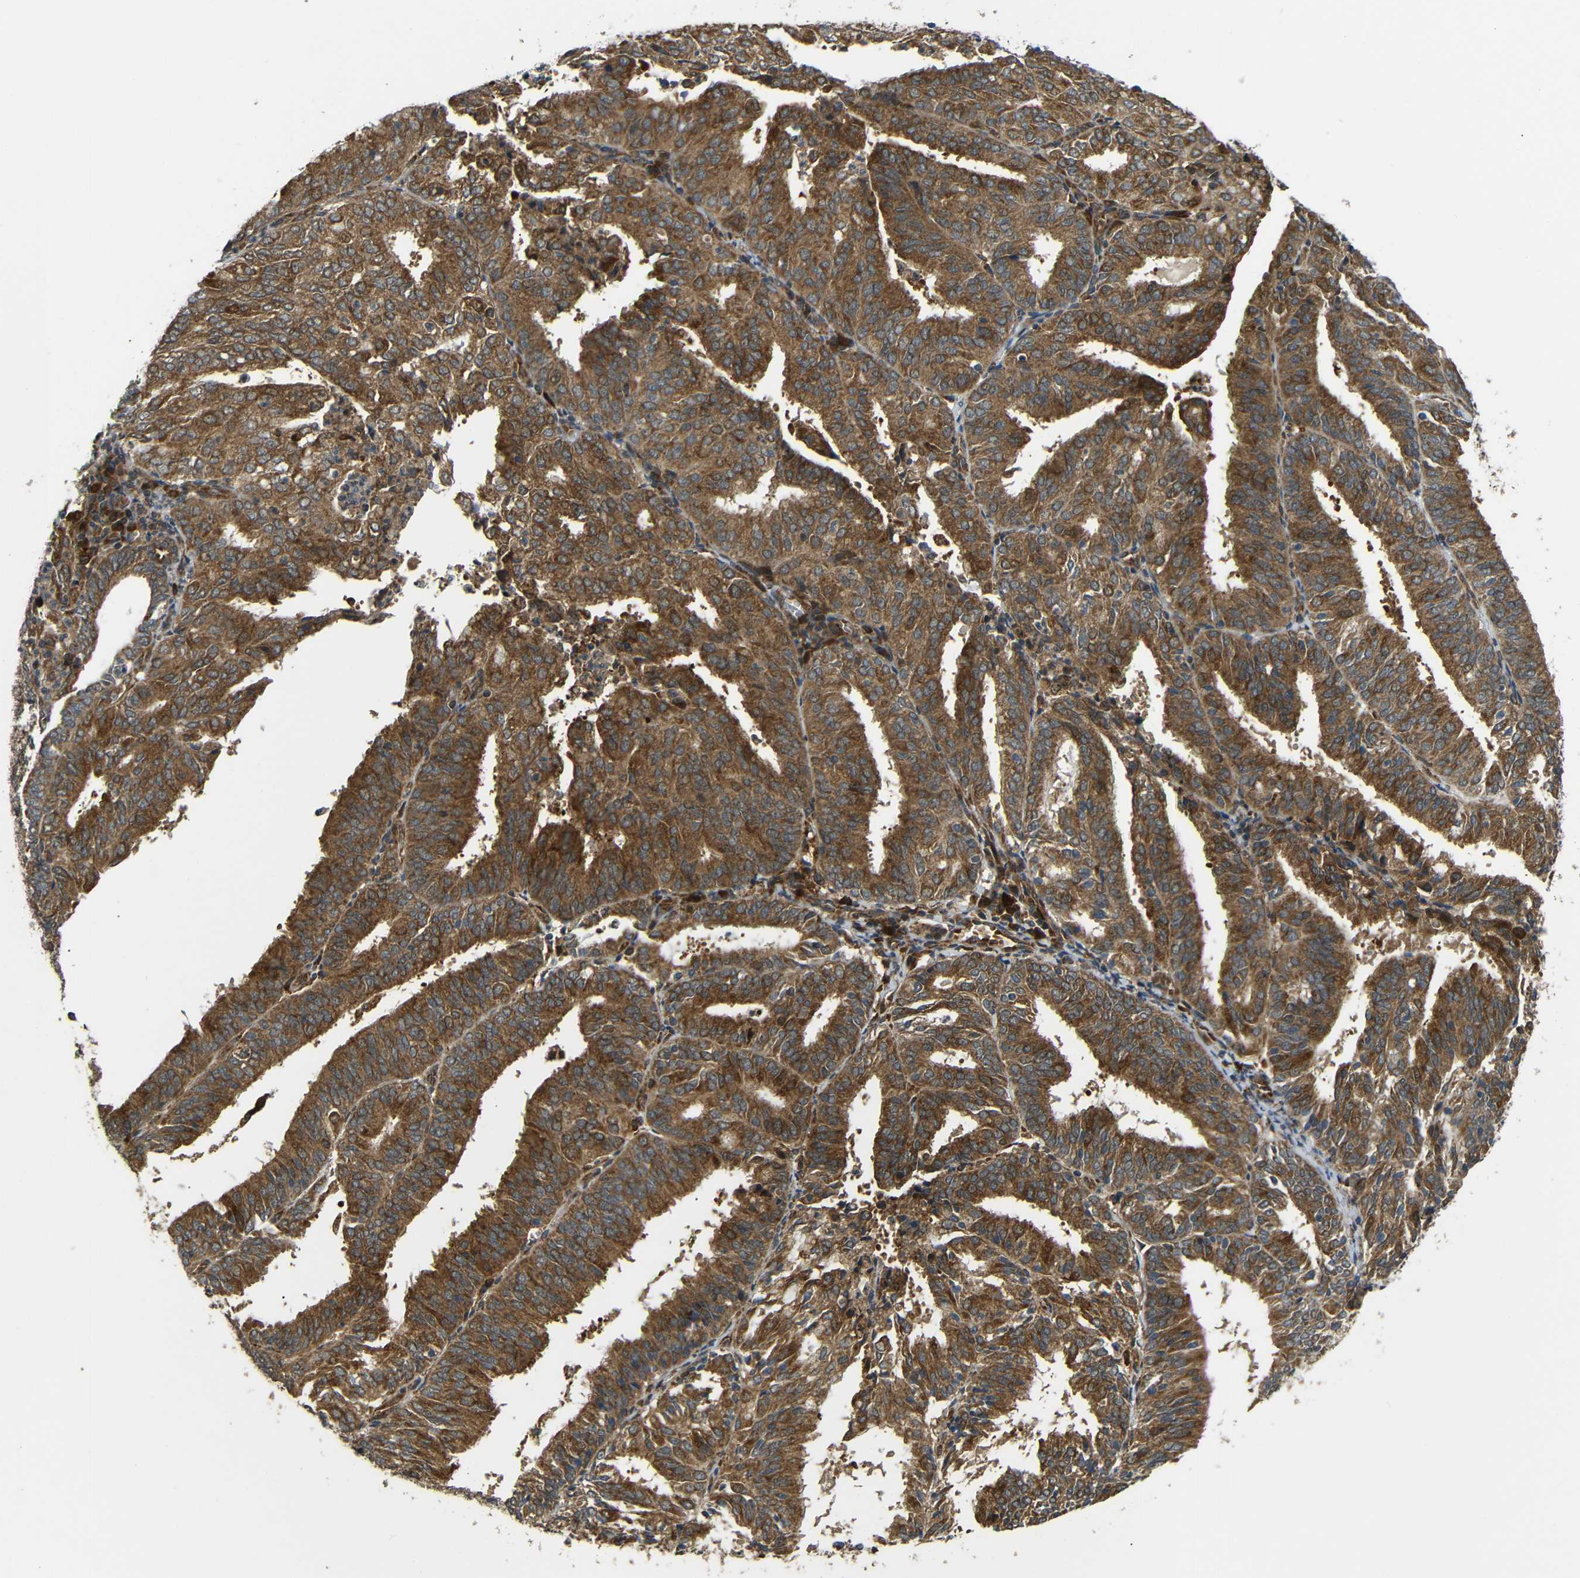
{"staining": {"intensity": "strong", "quantity": ">75%", "location": "cytoplasmic/membranous"}, "tissue": "endometrial cancer", "cell_type": "Tumor cells", "image_type": "cancer", "snomed": [{"axis": "morphology", "description": "Adenocarcinoma, NOS"}, {"axis": "topography", "description": "Uterus"}], "caption": "DAB (3,3'-diaminobenzidine) immunohistochemical staining of adenocarcinoma (endometrial) exhibits strong cytoplasmic/membranous protein positivity in about >75% of tumor cells.", "gene": "EPHB2", "patient": {"sex": "female", "age": 60}}